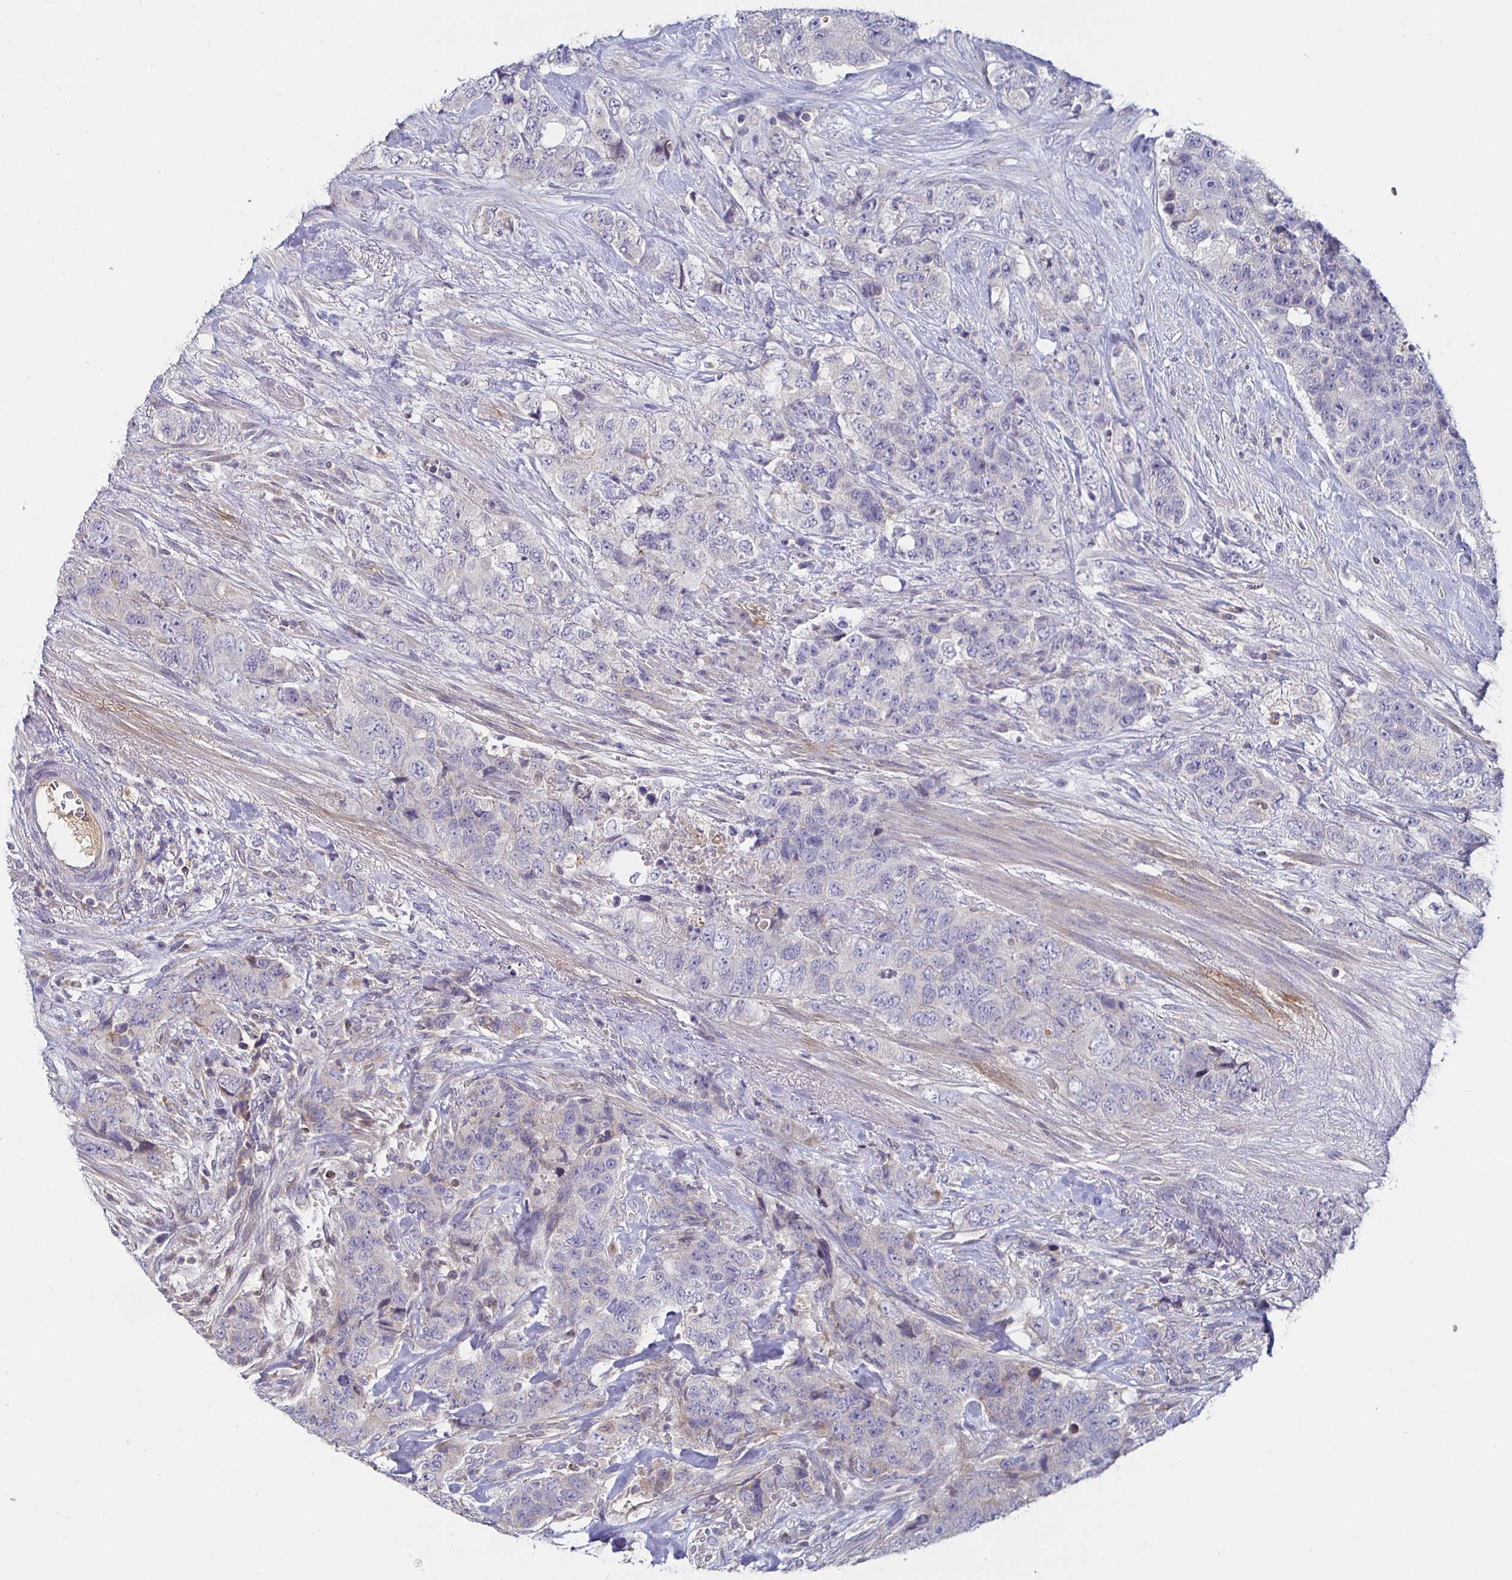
{"staining": {"intensity": "negative", "quantity": "none", "location": "none"}, "tissue": "urothelial cancer", "cell_type": "Tumor cells", "image_type": "cancer", "snomed": [{"axis": "morphology", "description": "Urothelial carcinoma, High grade"}, {"axis": "topography", "description": "Urinary bladder"}], "caption": "High power microscopy image of an immunohistochemistry micrograph of urothelial cancer, revealing no significant staining in tumor cells.", "gene": "RNF144B", "patient": {"sex": "female", "age": 78}}